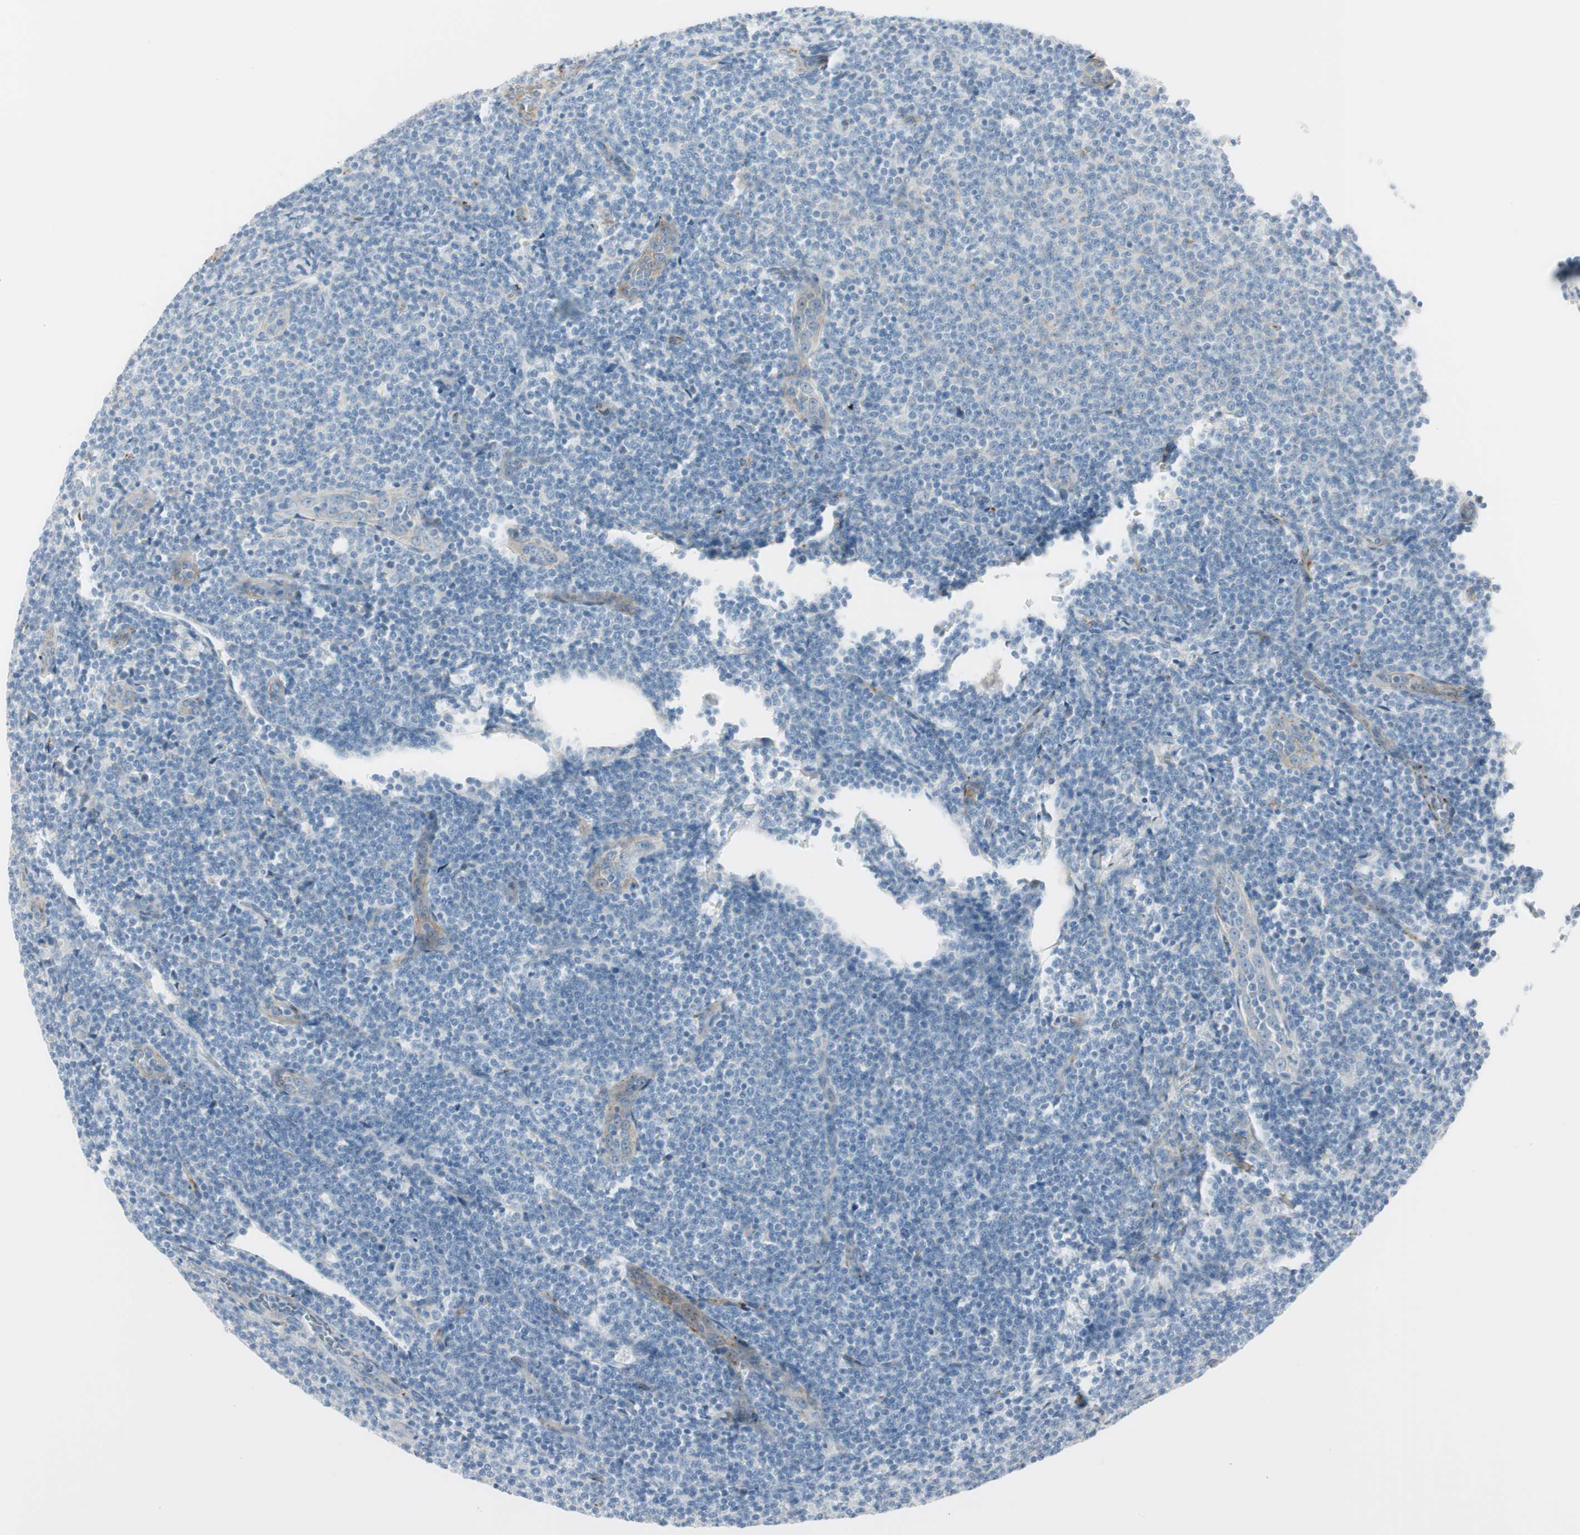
{"staining": {"intensity": "negative", "quantity": "none", "location": "none"}, "tissue": "lymphoma", "cell_type": "Tumor cells", "image_type": "cancer", "snomed": [{"axis": "morphology", "description": "Malignant lymphoma, non-Hodgkin's type, Low grade"}, {"axis": "topography", "description": "Lymph node"}], "caption": "A micrograph of human lymphoma is negative for staining in tumor cells.", "gene": "CACNA2D1", "patient": {"sex": "male", "age": 66}}